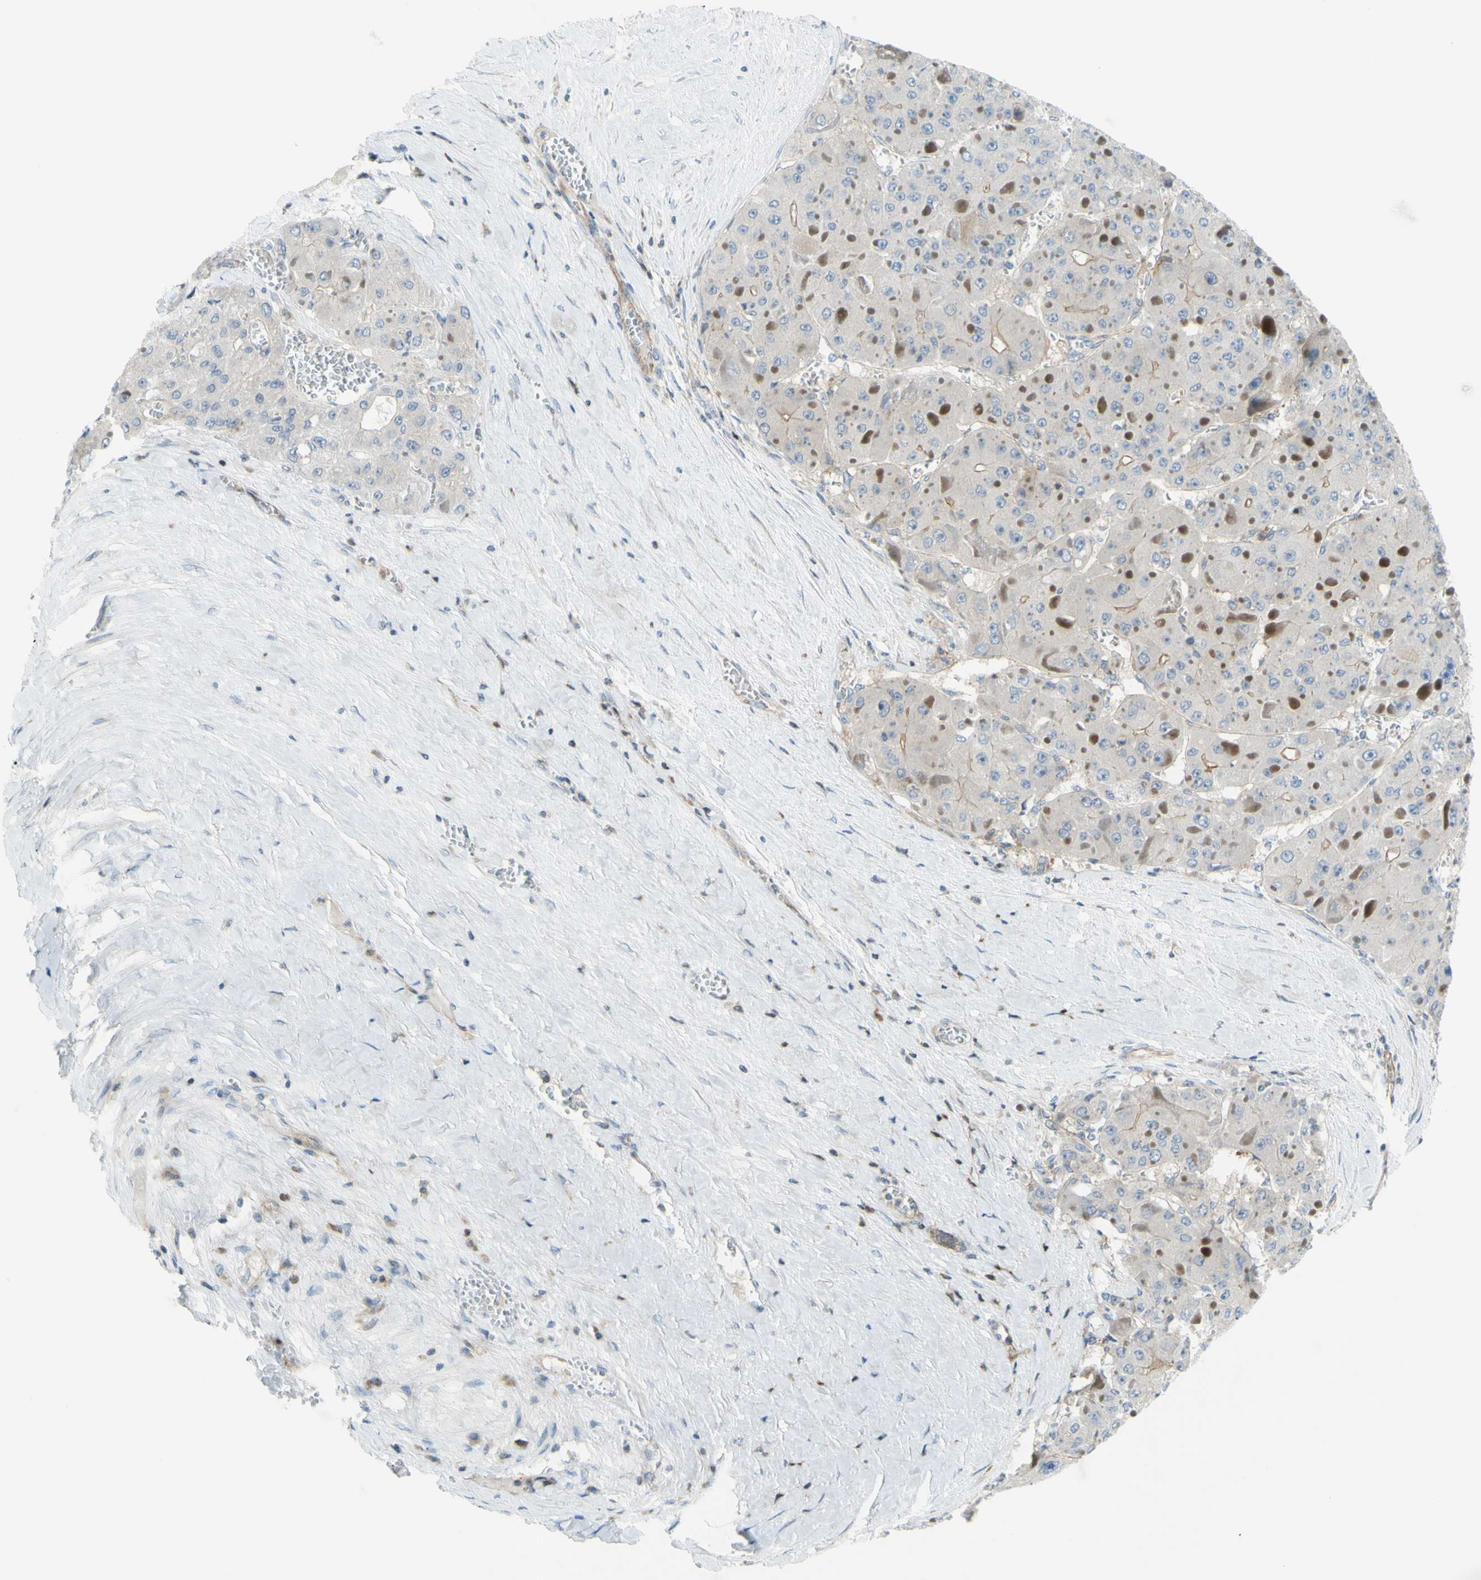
{"staining": {"intensity": "negative", "quantity": "none", "location": "none"}, "tissue": "liver cancer", "cell_type": "Tumor cells", "image_type": "cancer", "snomed": [{"axis": "morphology", "description": "Carcinoma, Hepatocellular, NOS"}, {"axis": "topography", "description": "Liver"}], "caption": "Photomicrograph shows no significant protein positivity in tumor cells of hepatocellular carcinoma (liver). (Stains: DAB immunohistochemistry with hematoxylin counter stain, Microscopy: brightfield microscopy at high magnification).", "gene": "PAK2", "patient": {"sex": "female", "age": 73}}